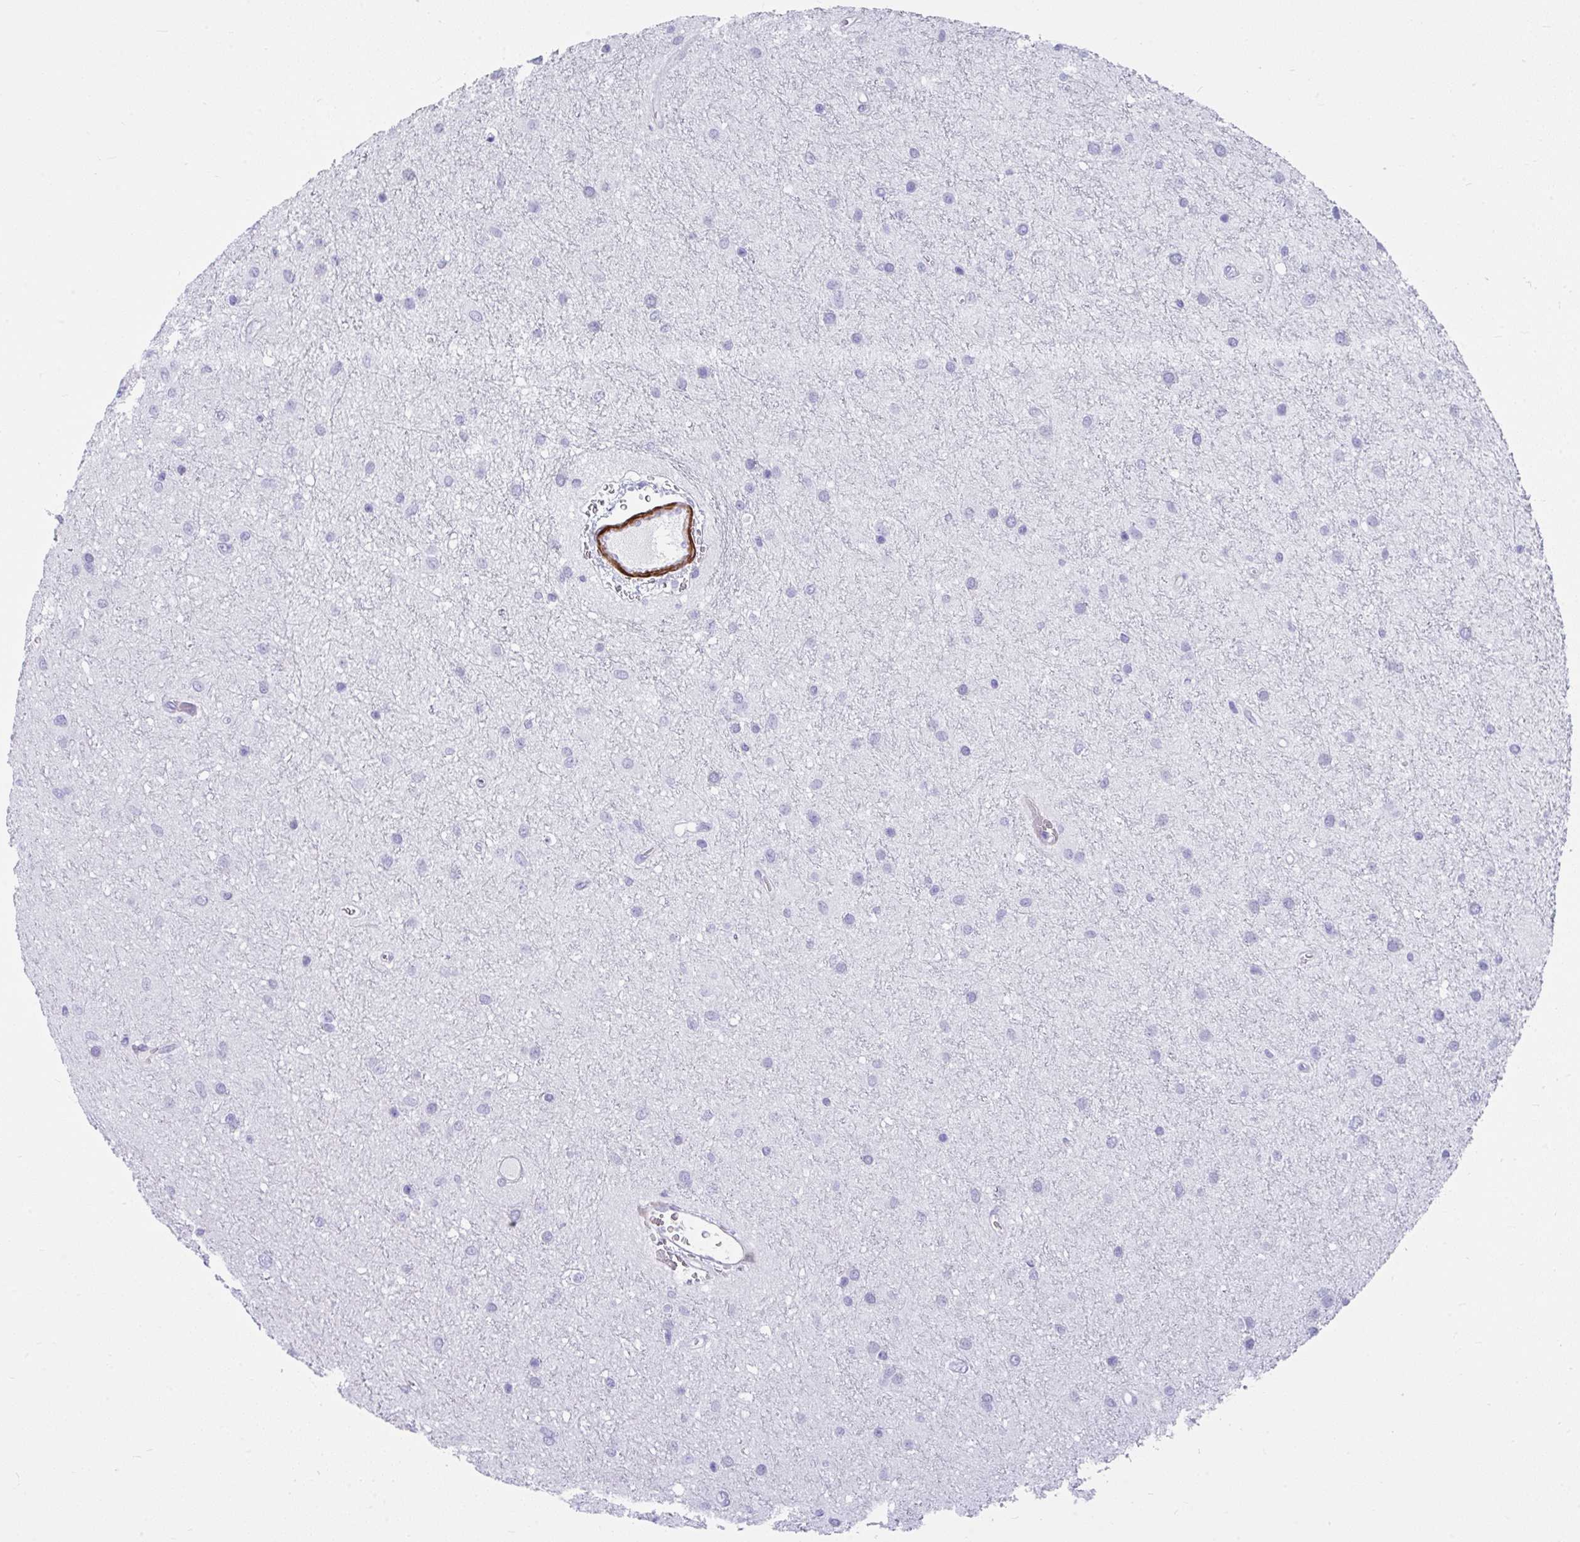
{"staining": {"intensity": "negative", "quantity": "none", "location": "none"}, "tissue": "glioma", "cell_type": "Tumor cells", "image_type": "cancer", "snomed": [{"axis": "morphology", "description": "Glioma, malignant, Low grade"}, {"axis": "topography", "description": "Cerebellum"}], "caption": "Immunohistochemistry (IHC) image of neoplastic tissue: human malignant glioma (low-grade) stained with DAB reveals no significant protein expression in tumor cells. The staining was performed using DAB (3,3'-diaminobenzidine) to visualize the protein expression in brown, while the nuclei were stained in blue with hematoxylin (Magnification: 20x).", "gene": "GRXCR2", "patient": {"sex": "female", "age": 5}}